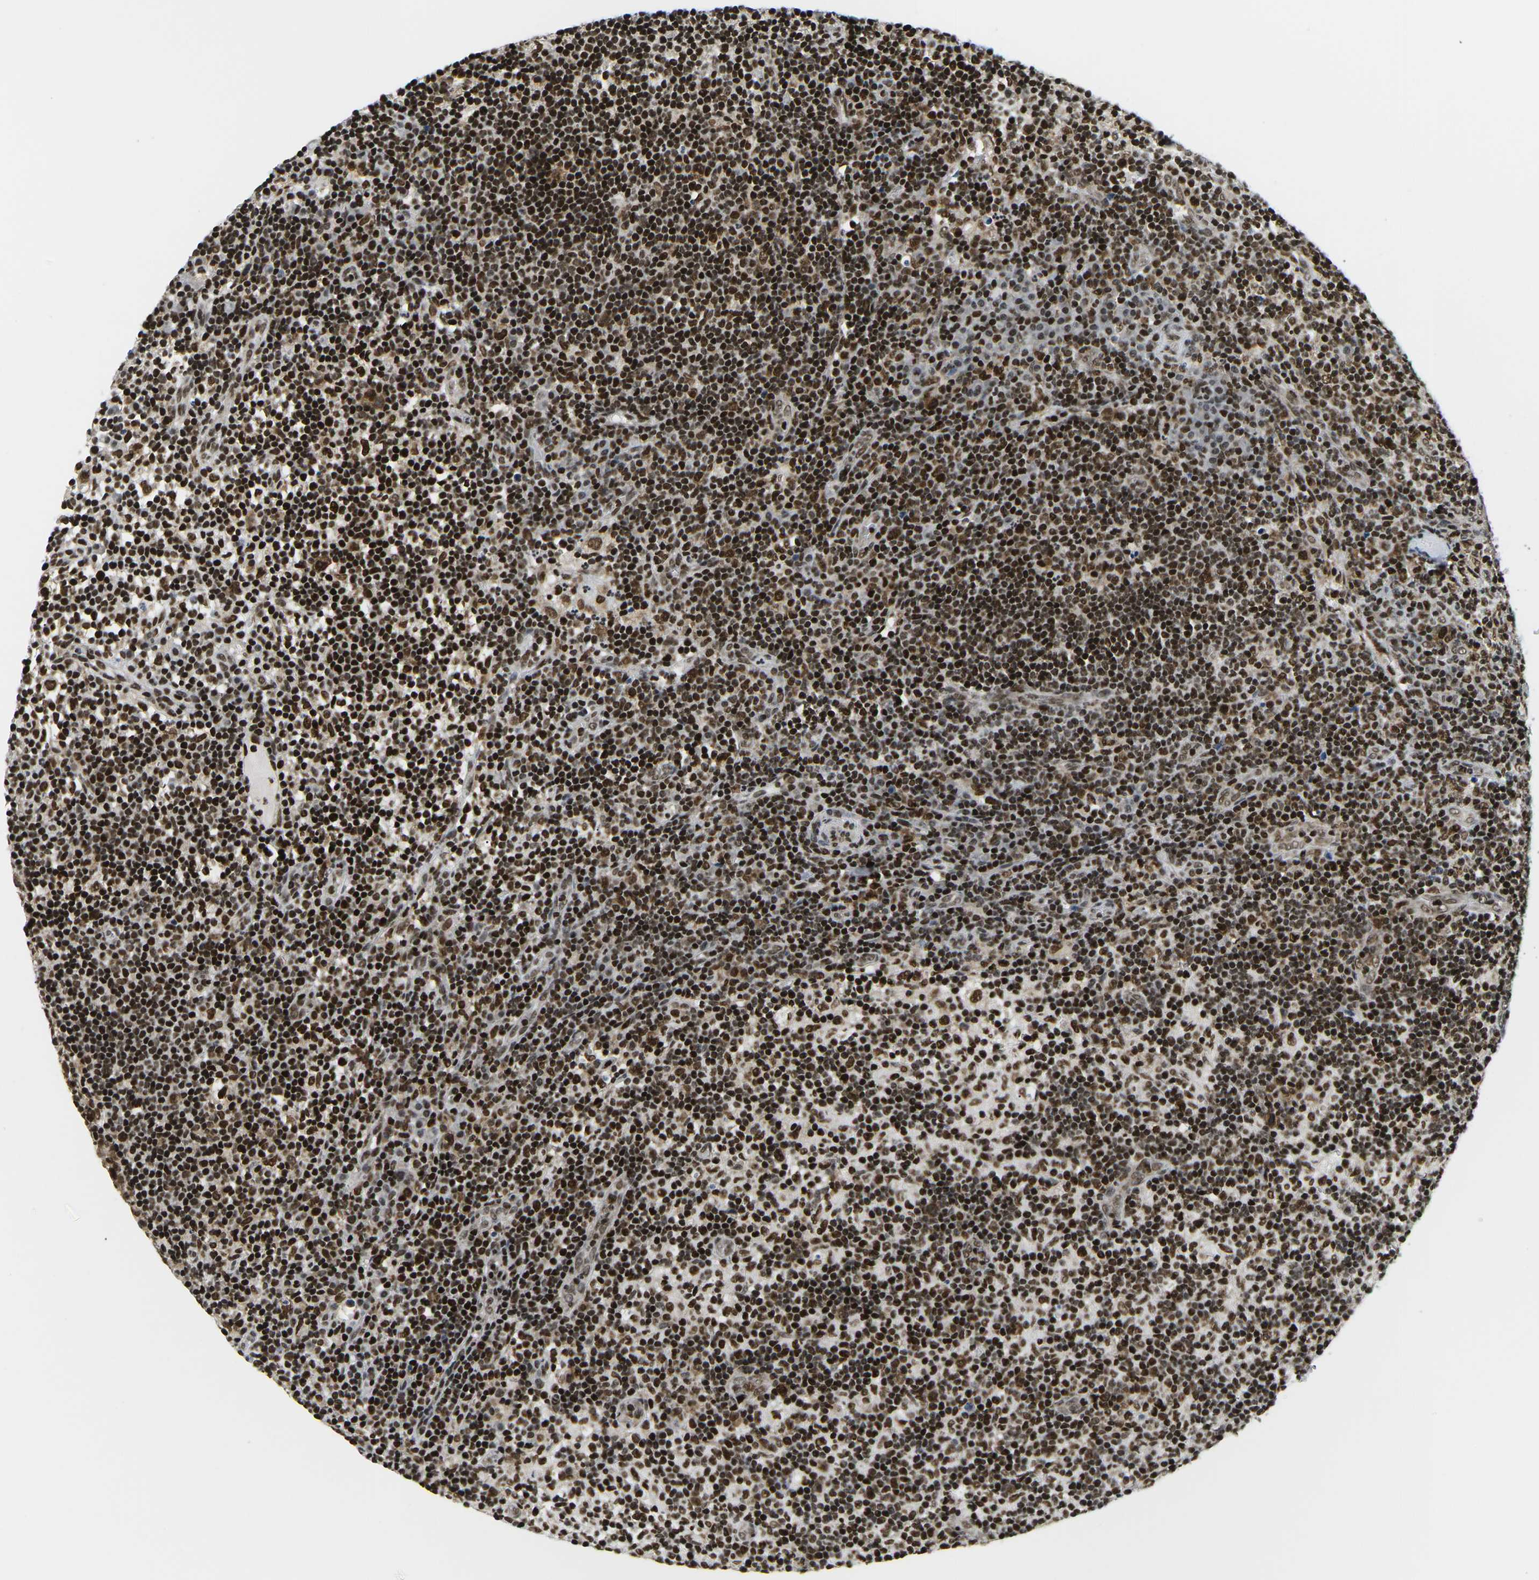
{"staining": {"intensity": "strong", "quantity": ">75%", "location": "nuclear"}, "tissue": "lymph node", "cell_type": "Germinal center cells", "image_type": "normal", "snomed": [{"axis": "morphology", "description": "Normal tissue, NOS"}, {"axis": "morphology", "description": "Inflammation, NOS"}, {"axis": "topography", "description": "Lymph node"}], "caption": "A photomicrograph of lymph node stained for a protein exhibits strong nuclear brown staining in germinal center cells.", "gene": "CELF1", "patient": {"sex": "male", "age": 55}}